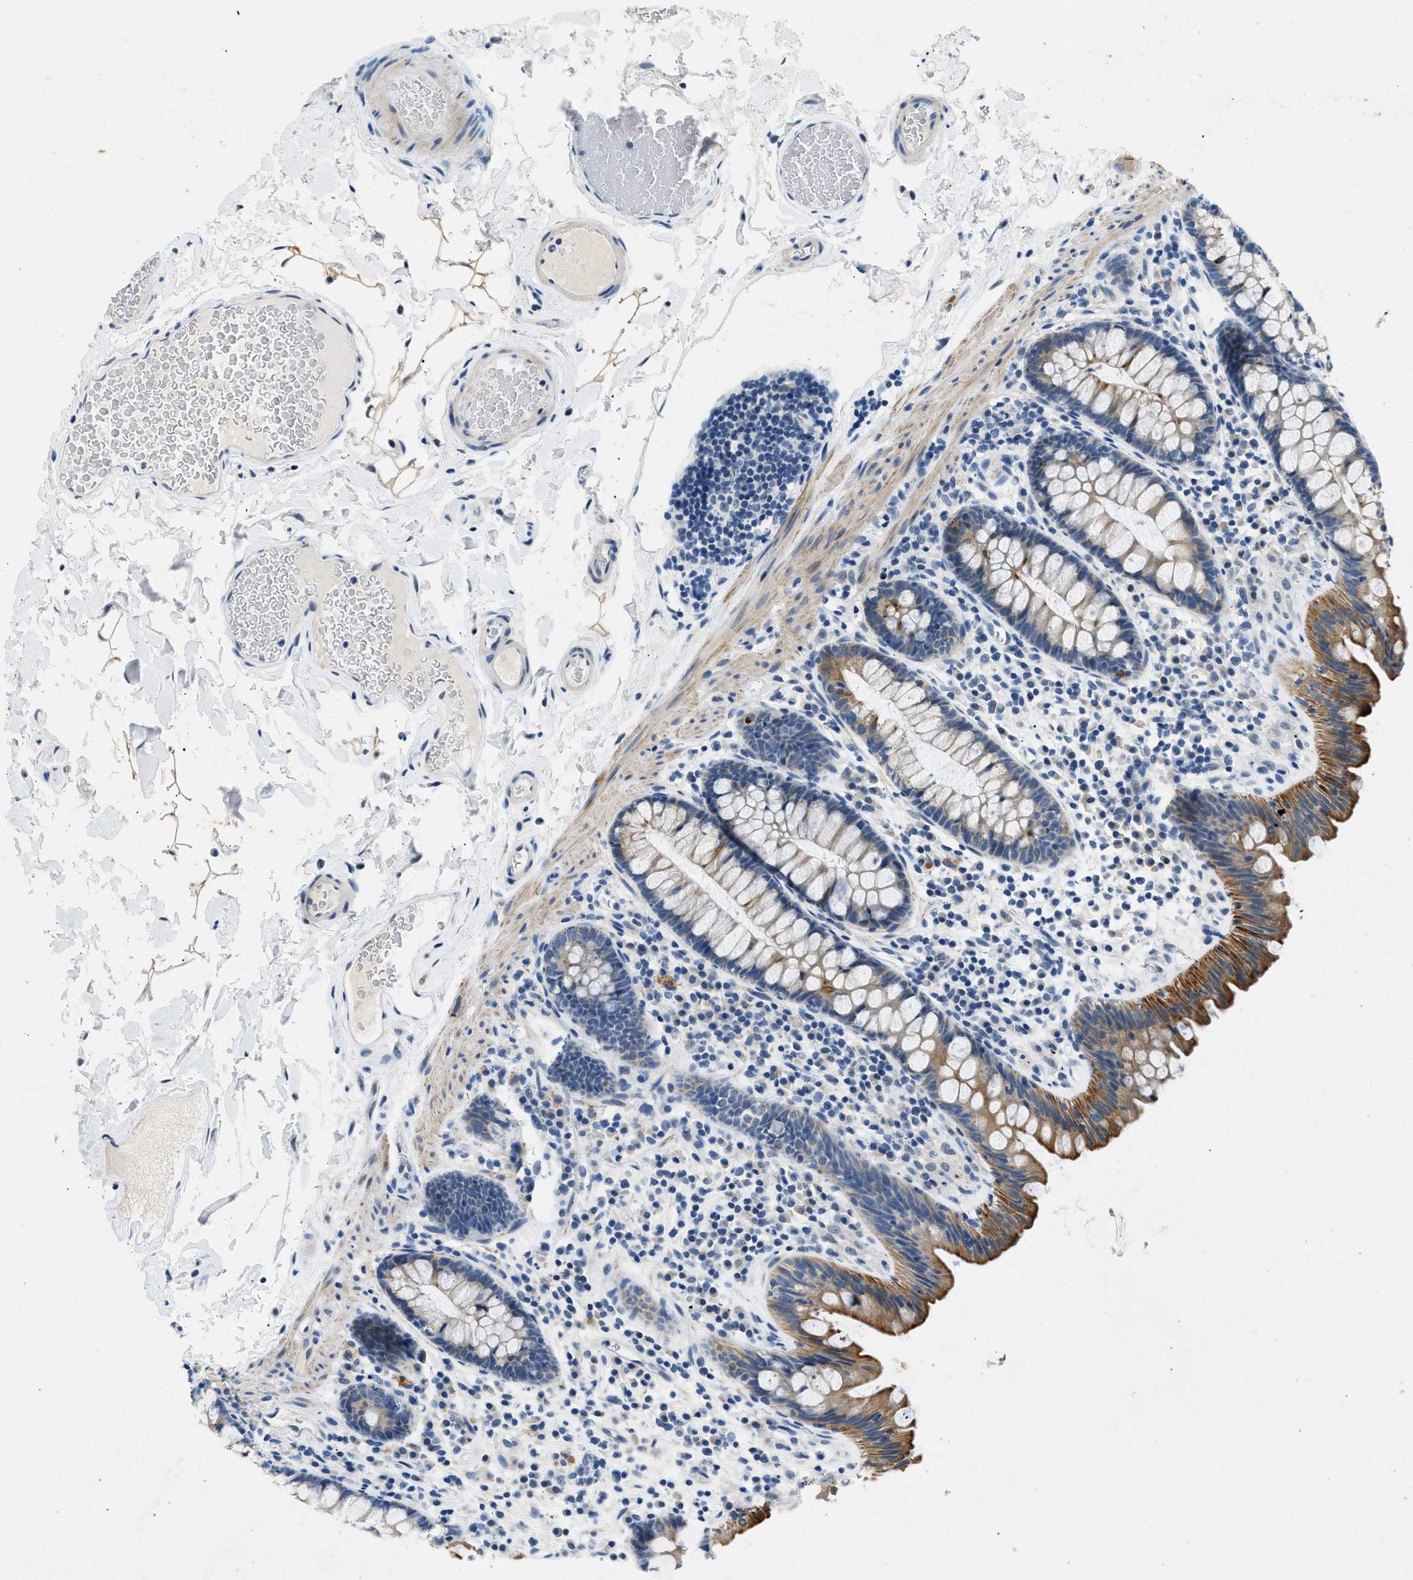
{"staining": {"intensity": "weak", "quantity": "25%-75%", "location": "cytoplasmic/membranous"}, "tissue": "colon", "cell_type": "Endothelial cells", "image_type": "normal", "snomed": [{"axis": "morphology", "description": "Normal tissue, NOS"}, {"axis": "topography", "description": "Colon"}], "caption": "A brown stain highlights weak cytoplasmic/membranous staining of a protein in endothelial cells of normal human colon.", "gene": "CFAP20", "patient": {"sex": "female", "age": 80}}